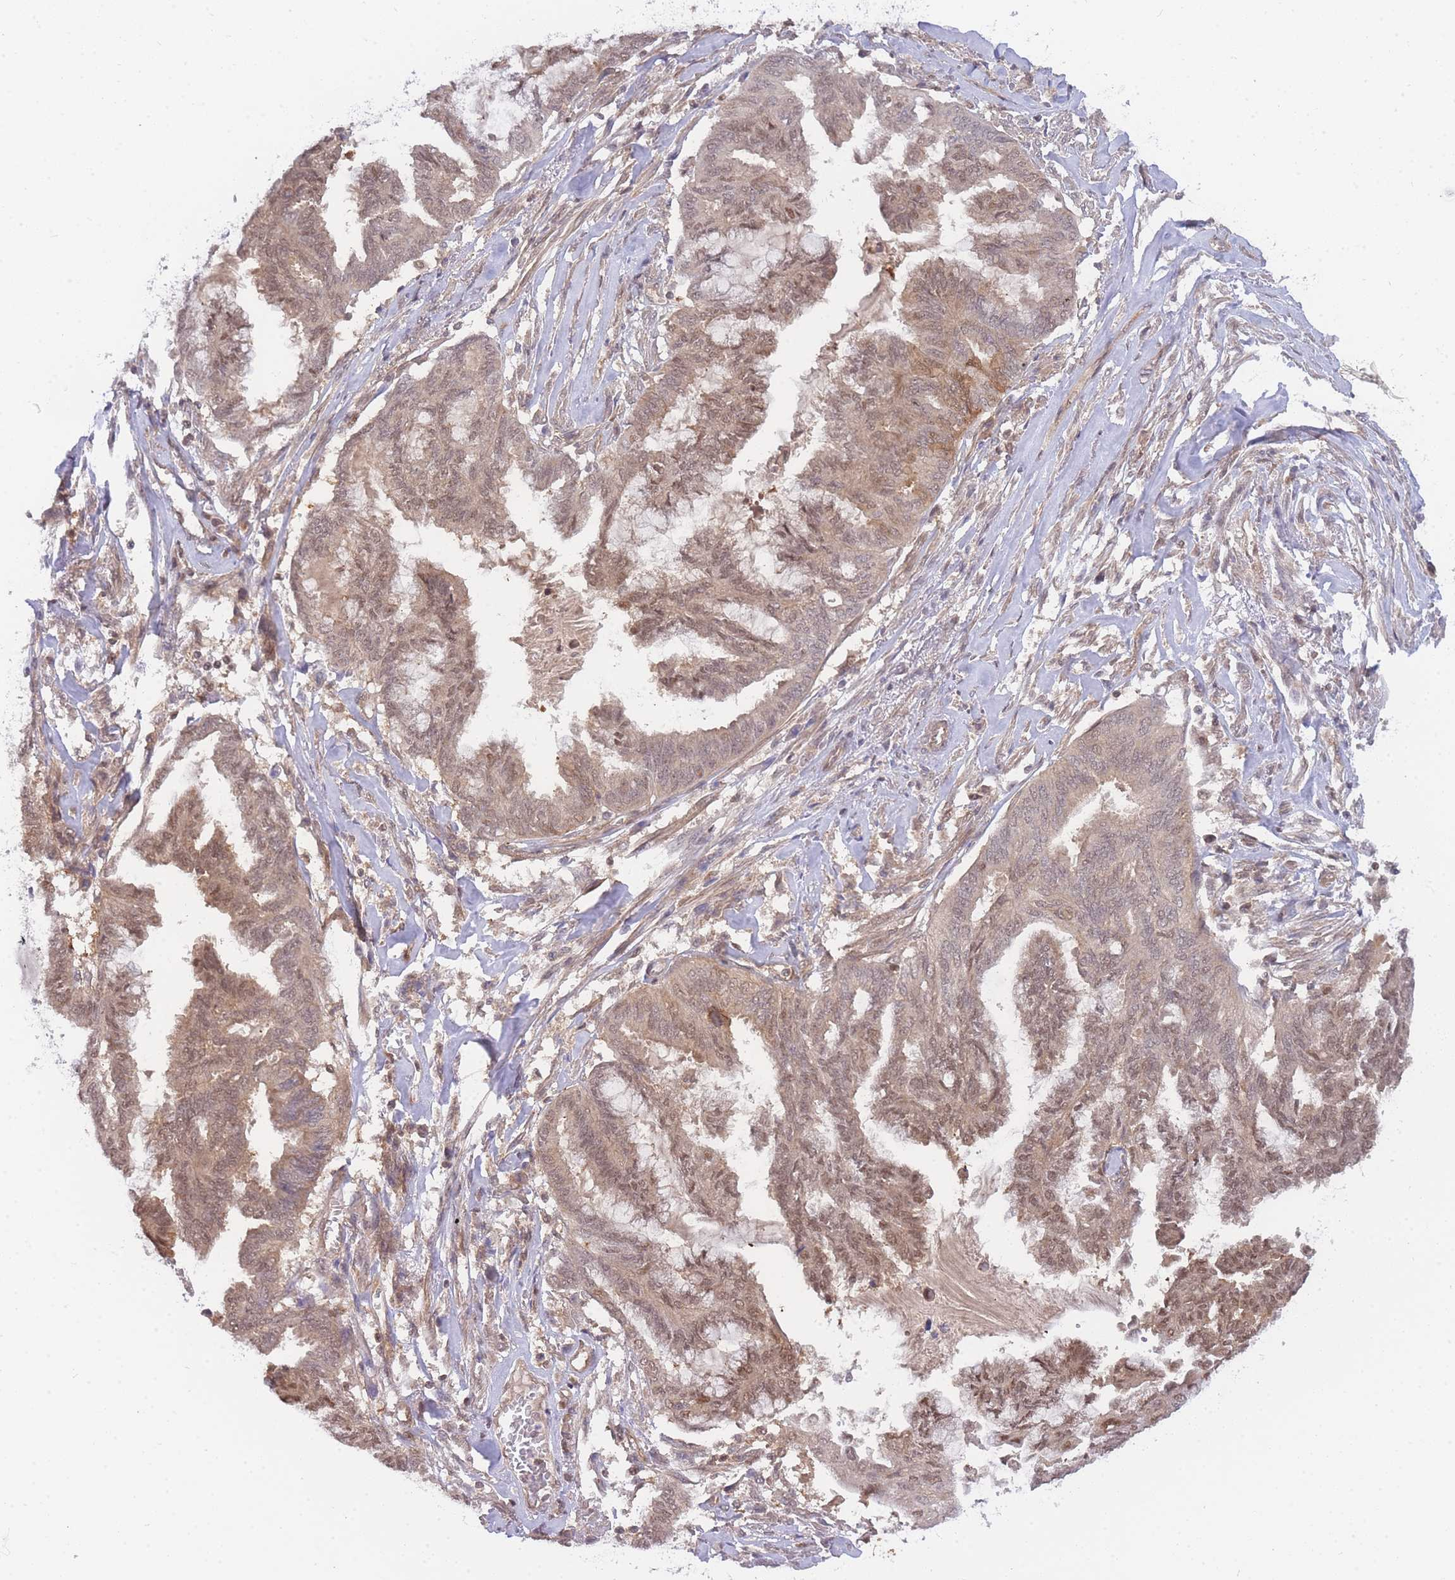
{"staining": {"intensity": "moderate", "quantity": ">75%", "location": "cytoplasmic/membranous,nuclear"}, "tissue": "endometrial cancer", "cell_type": "Tumor cells", "image_type": "cancer", "snomed": [{"axis": "morphology", "description": "Adenocarcinoma, NOS"}, {"axis": "topography", "description": "Endometrium"}], "caption": "A brown stain labels moderate cytoplasmic/membranous and nuclear staining of a protein in human endometrial adenocarcinoma tumor cells.", "gene": "KIAA1191", "patient": {"sex": "female", "age": 86}}